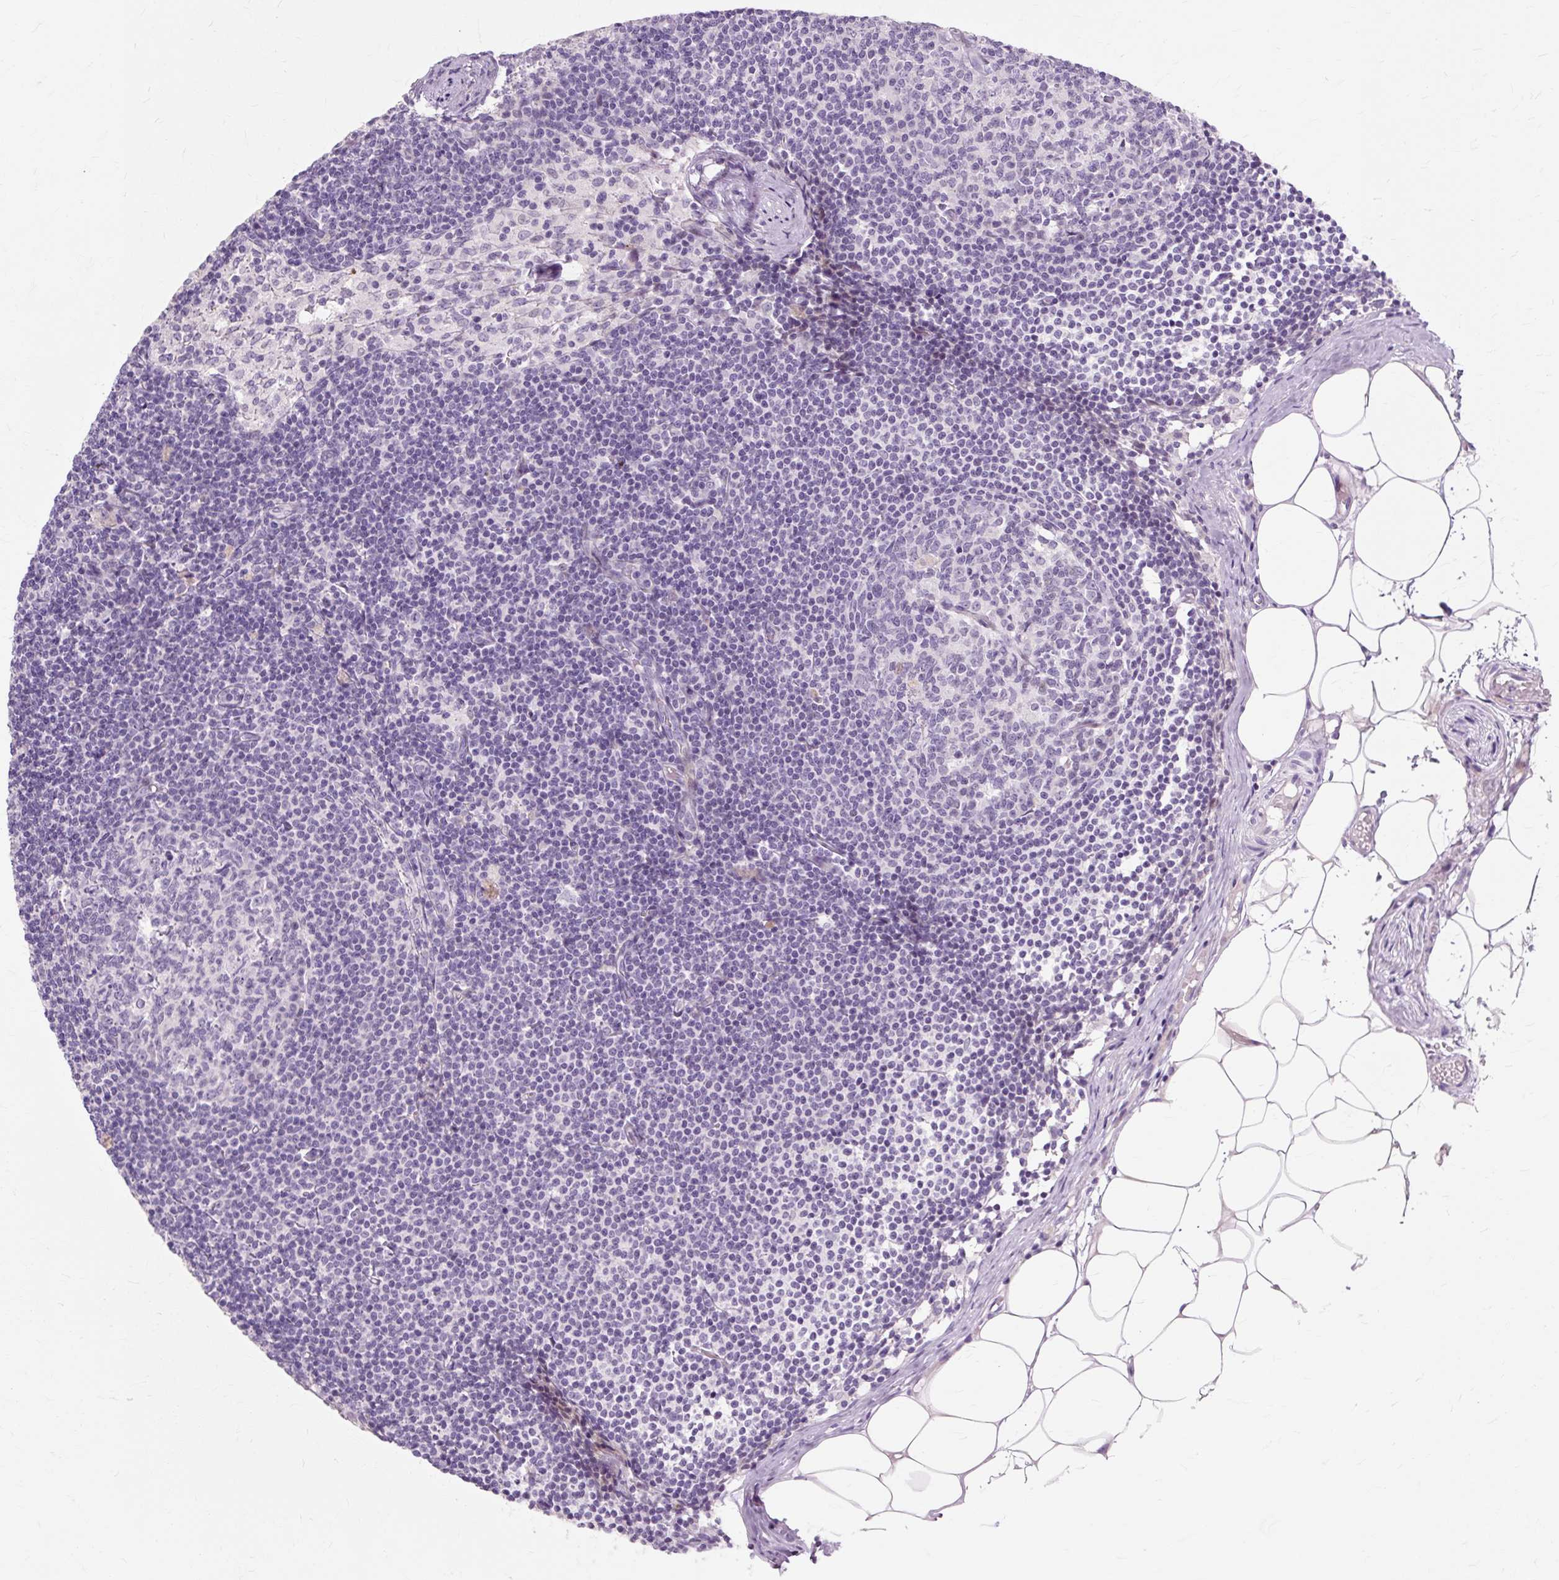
{"staining": {"intensity": "negative", "quantity": "none", "location": "none"}, "tissue": "lymph node", "cell_type": "Germinal center cells", "image_type": "normal", "snomed": [{"axis": "morphology", "description": "Normal tissue, NOS"}, {"axis": "topography", "description": "Lymph node"}], "caption": "Immunohistochemical staining of benign human lymph node shows no significant positivity in germinal center cells.", "gene": "IRX2", "patient": {"sex": "male", "age": 49}}